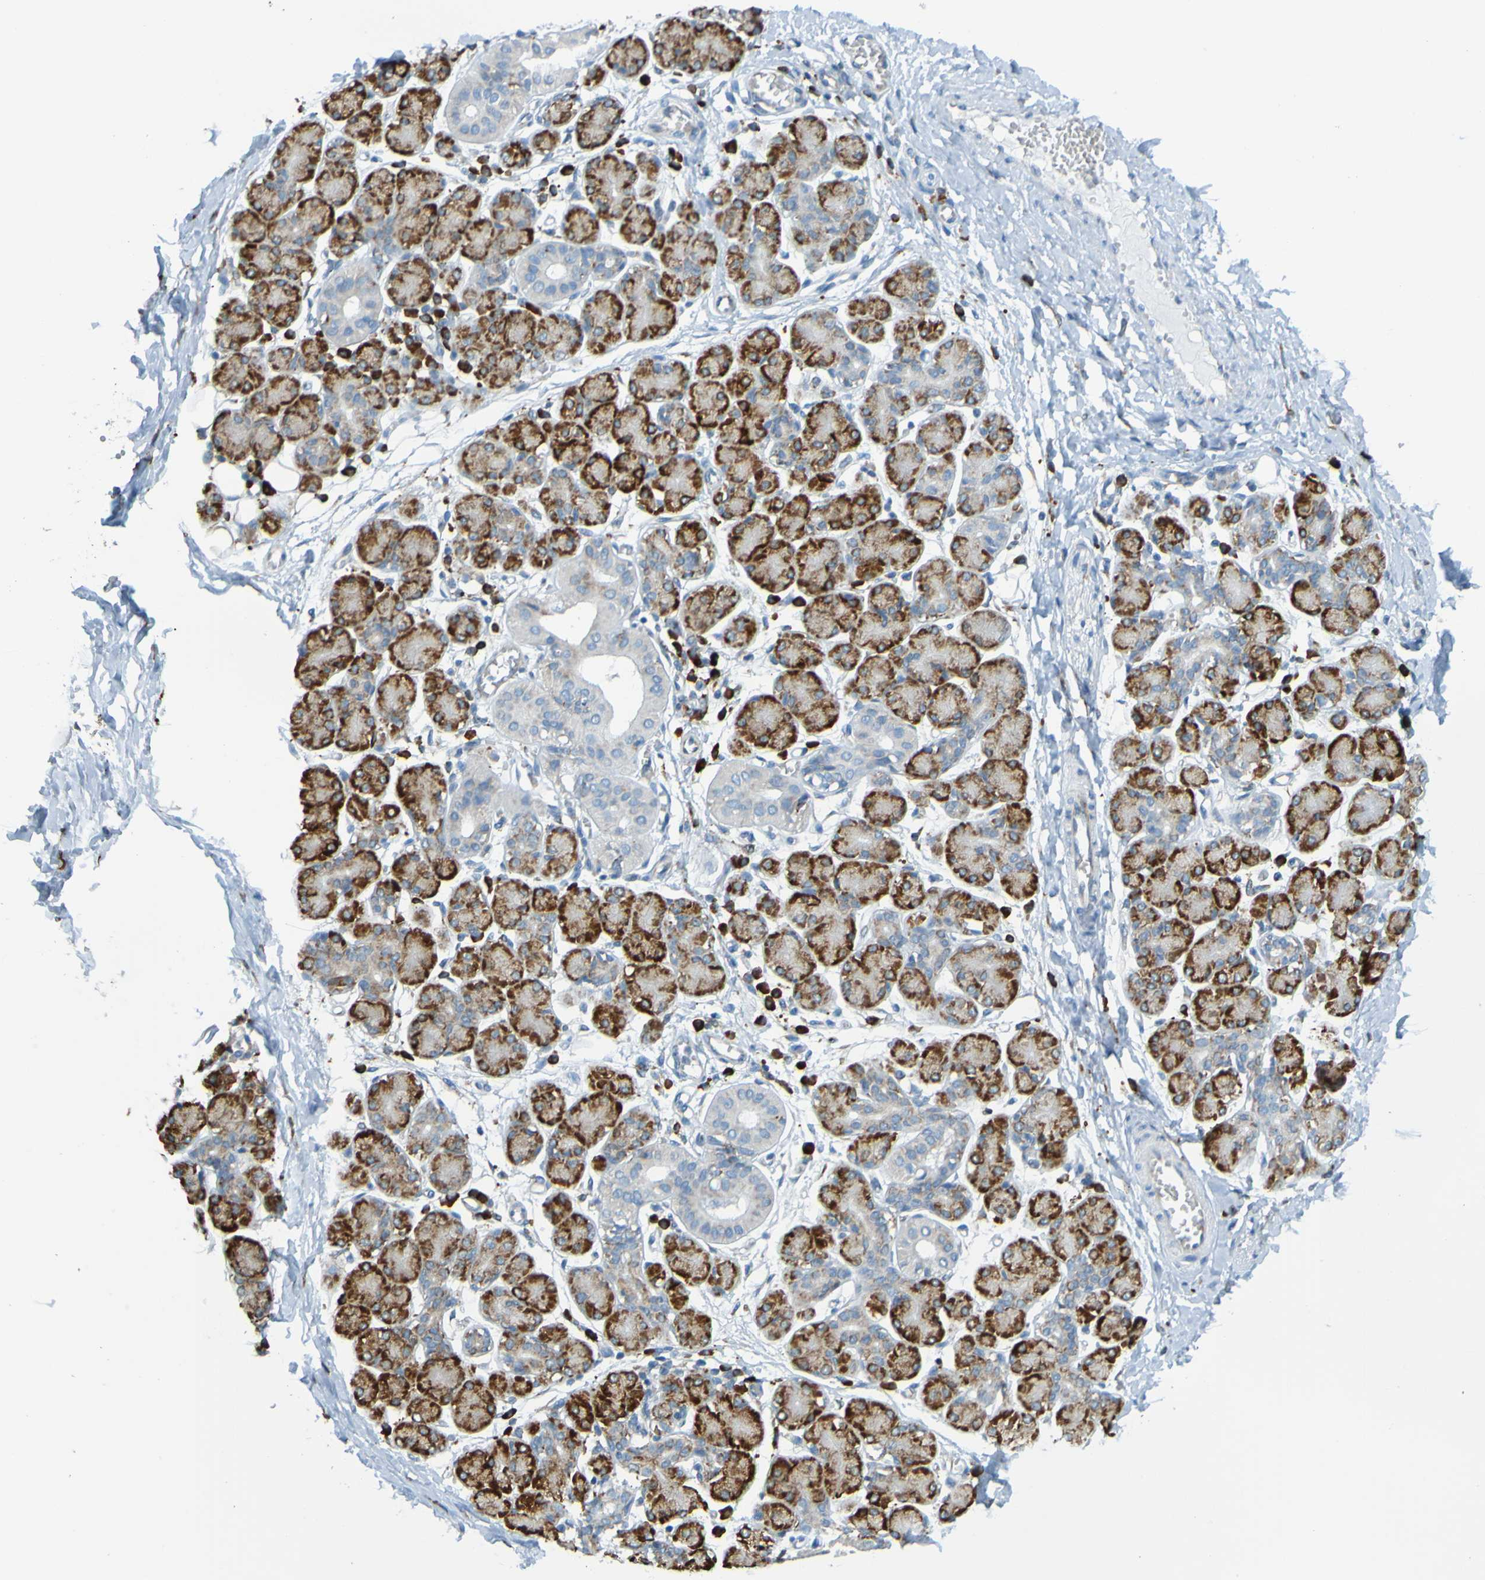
{"staining": {"intensity": "weak", "quantity": ">75%", "location": "cytoplasmic/membranous"}, "tissue": "salivary gland", "cell_type": "Glandular cells", "image_type": "normal", "snomed": [{"axis": "morphology", "description": "Normal tissue, NOS"}, {"axis": "morphology", "description": "Inflammation, NOS"}, {"axis": "topography", "description": "Lymph node"}, {"axis": "topography", "description": "Salivary gland"}], "caption": "Immunohistochemical staining of unremarkable human salivary gland displays low levels of weak cytoplasmic/membranous positivity in about >75% of glandular cells.", "gene": "SSR1", "patient": {"sex": "male", "age": 3}}